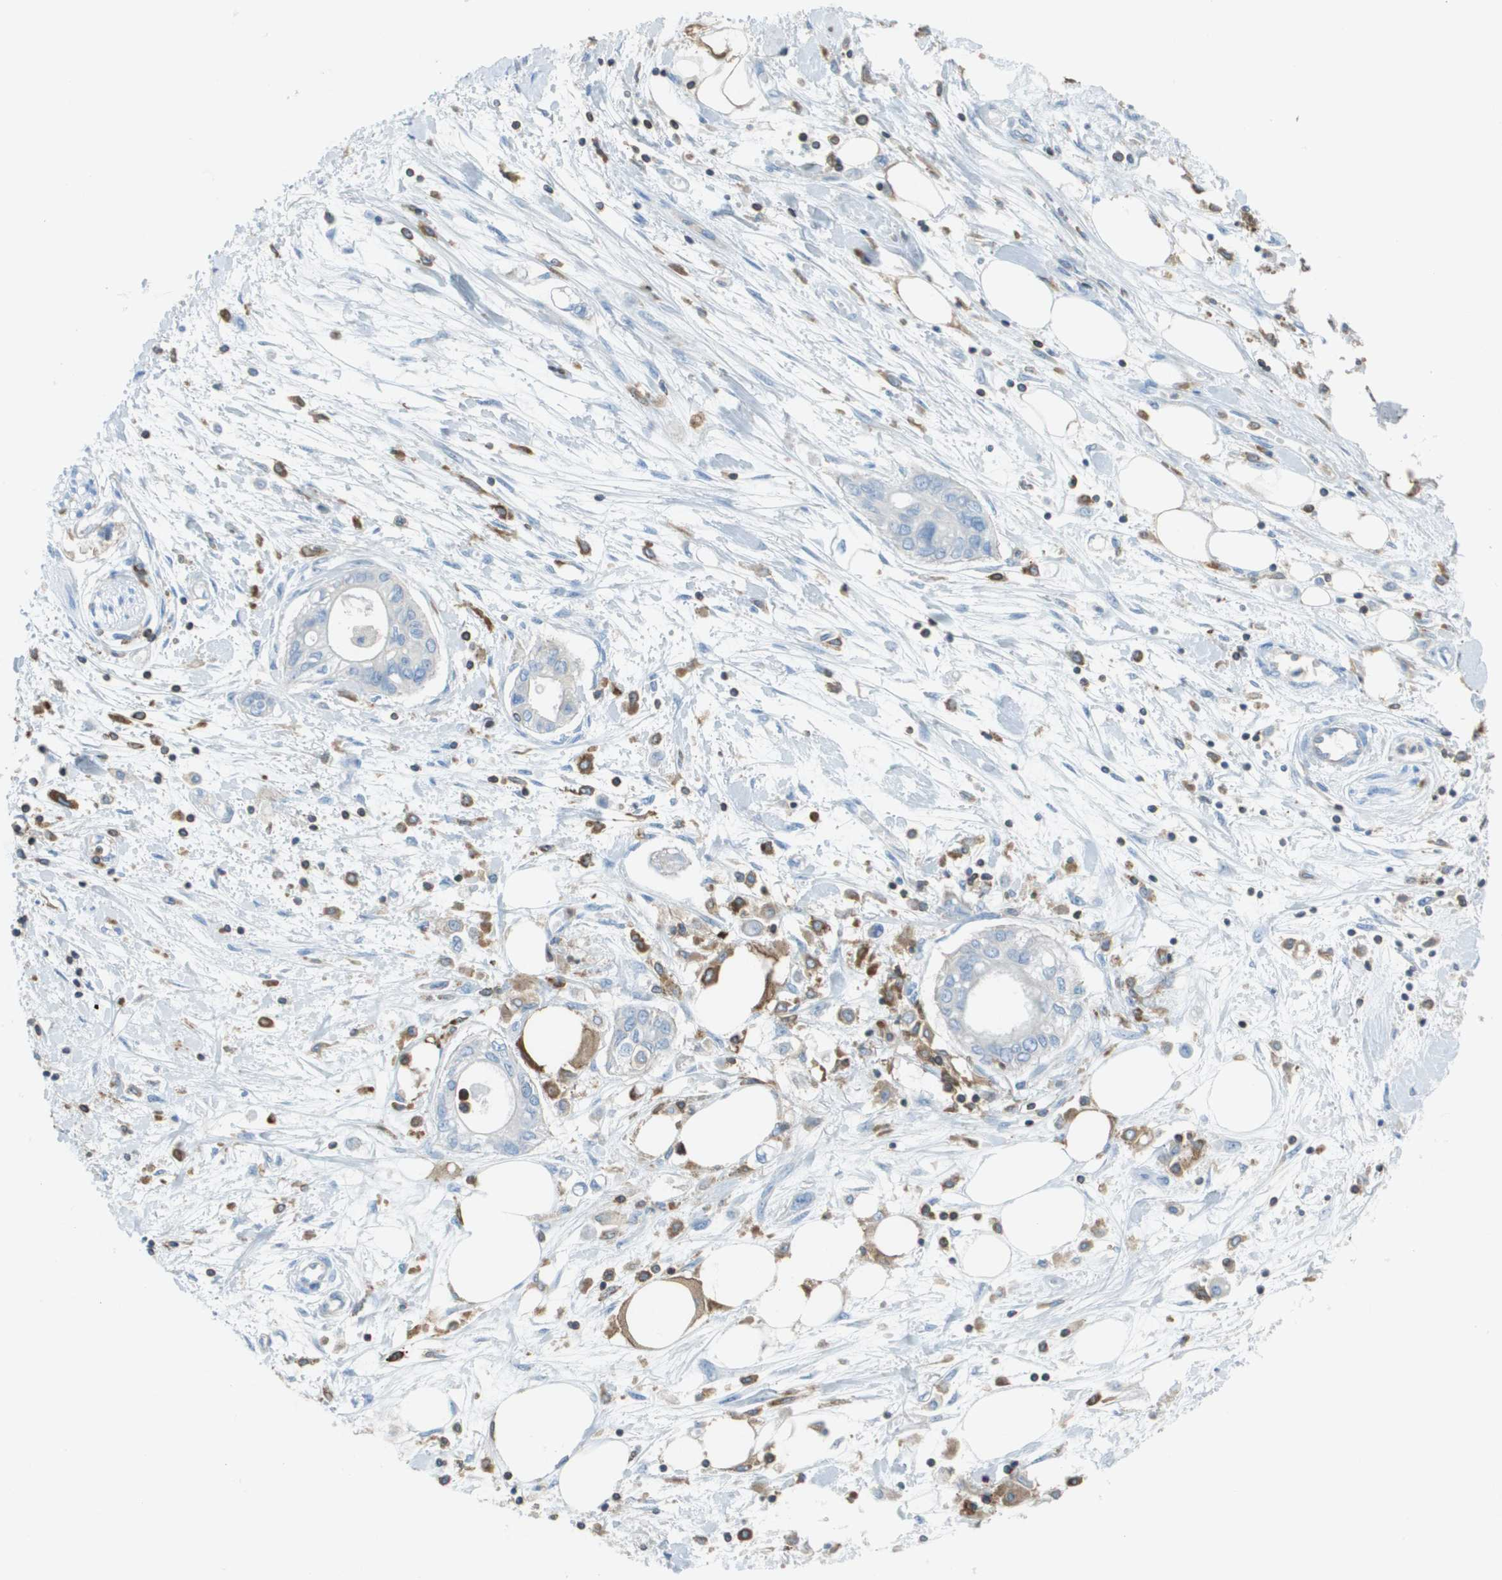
{"staining": {"intensity": "negative", "quantity": "none", "location": "none"}, "tissue": "pancreatic cancer", "cell_type": "Tumor cells", "image_type": "cancer", "snomed": [{"axis": "morphology", "description": "Adenocarcinoma, NOS"}, {"axis": "topography", "description": "Pancreas"}], "caption": "Immunohistochemical staining of human adenocarcinoma (pancreatic) demonstrates no significant expression in tumor cells.", "gene": "APBB1IP", "patient": {"sex": "female", "age": 77}}